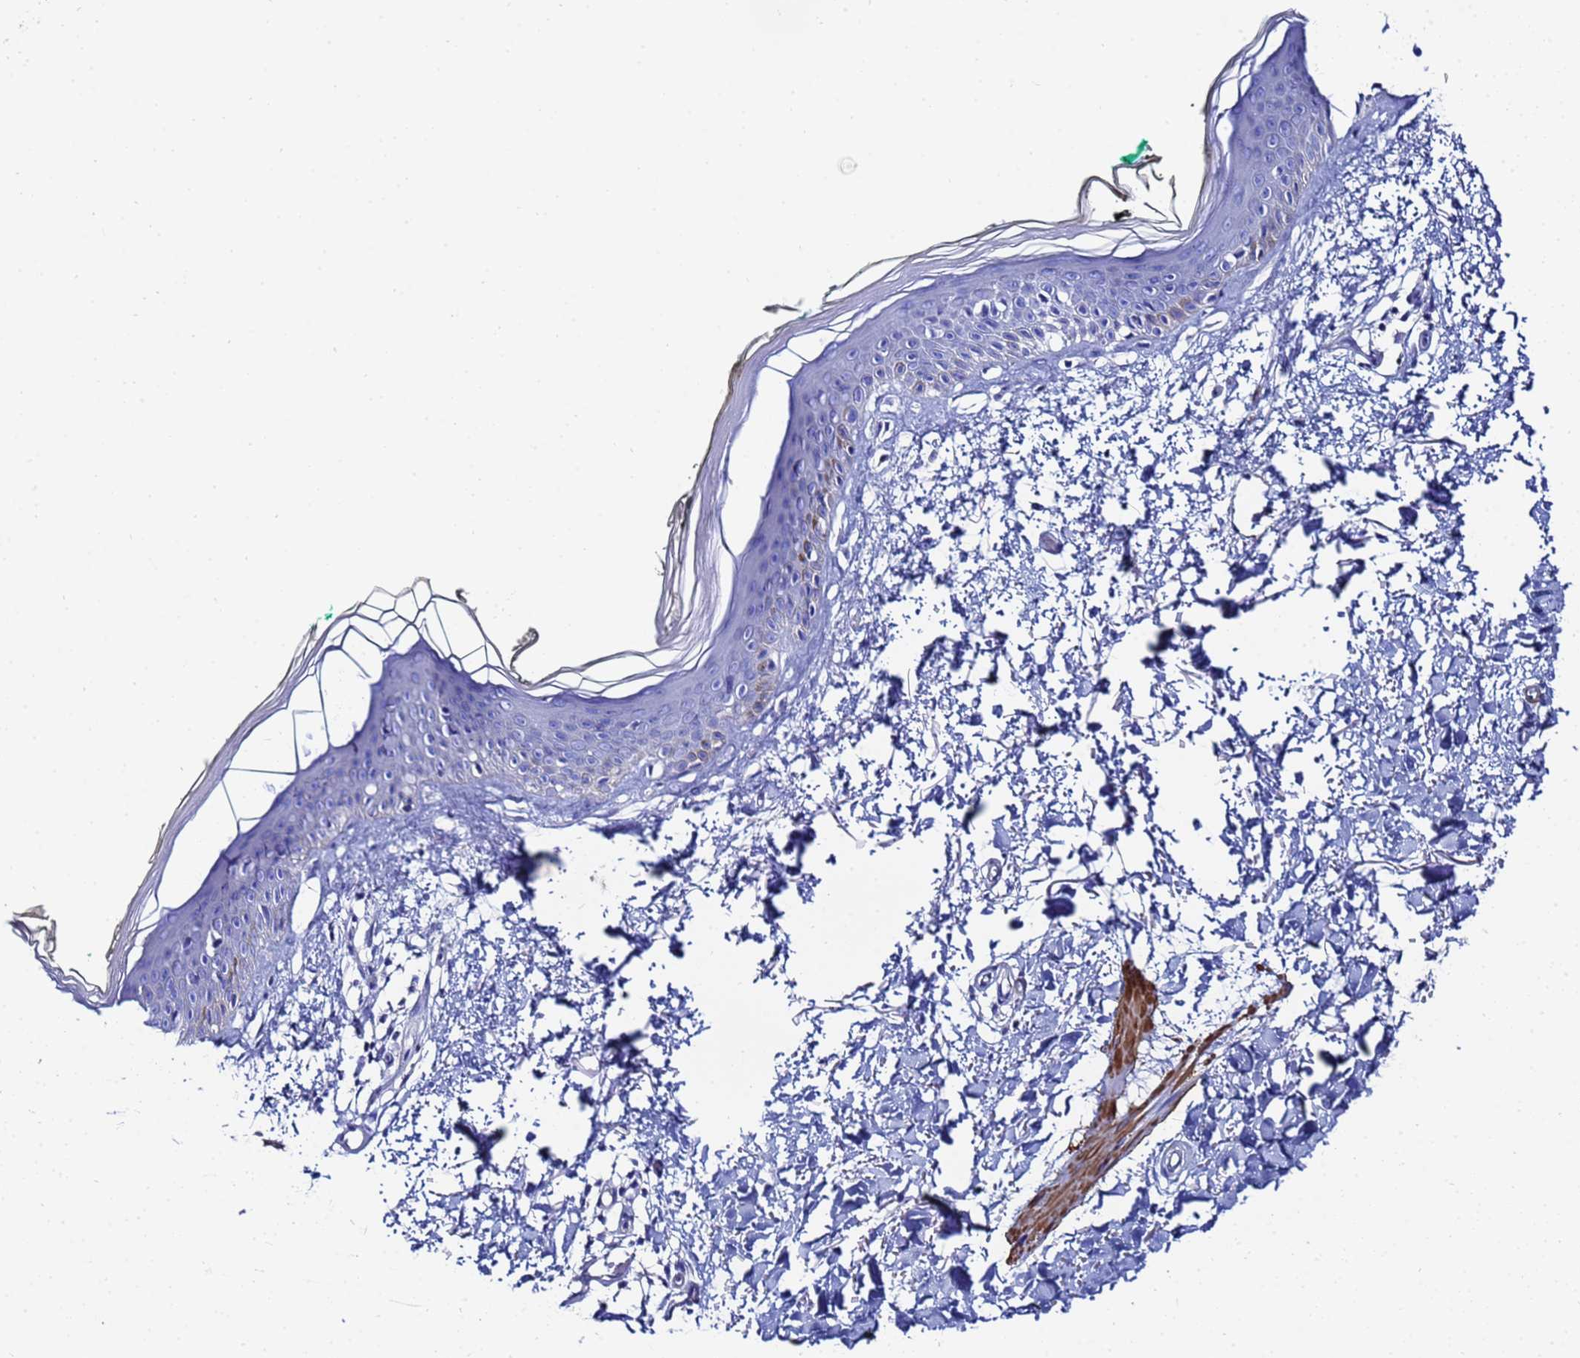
{"staining": {"intensity": "negative", "quantity": "none", "location": "none"}, "tissue": "skin", "cell_type": "Fibroblasts", "image_type": "normal", "snomed": [{"axis": "morphology", "description": "Normal tissue, NOS"}, {"axis": "topography", "description": "Skin"}], "caption": "This is an immunohistochemistry image of benign skin. There is no expression in fibroblasts.", "gene": "RAB39A", "patient": {"sex": "male", "age": 62}}